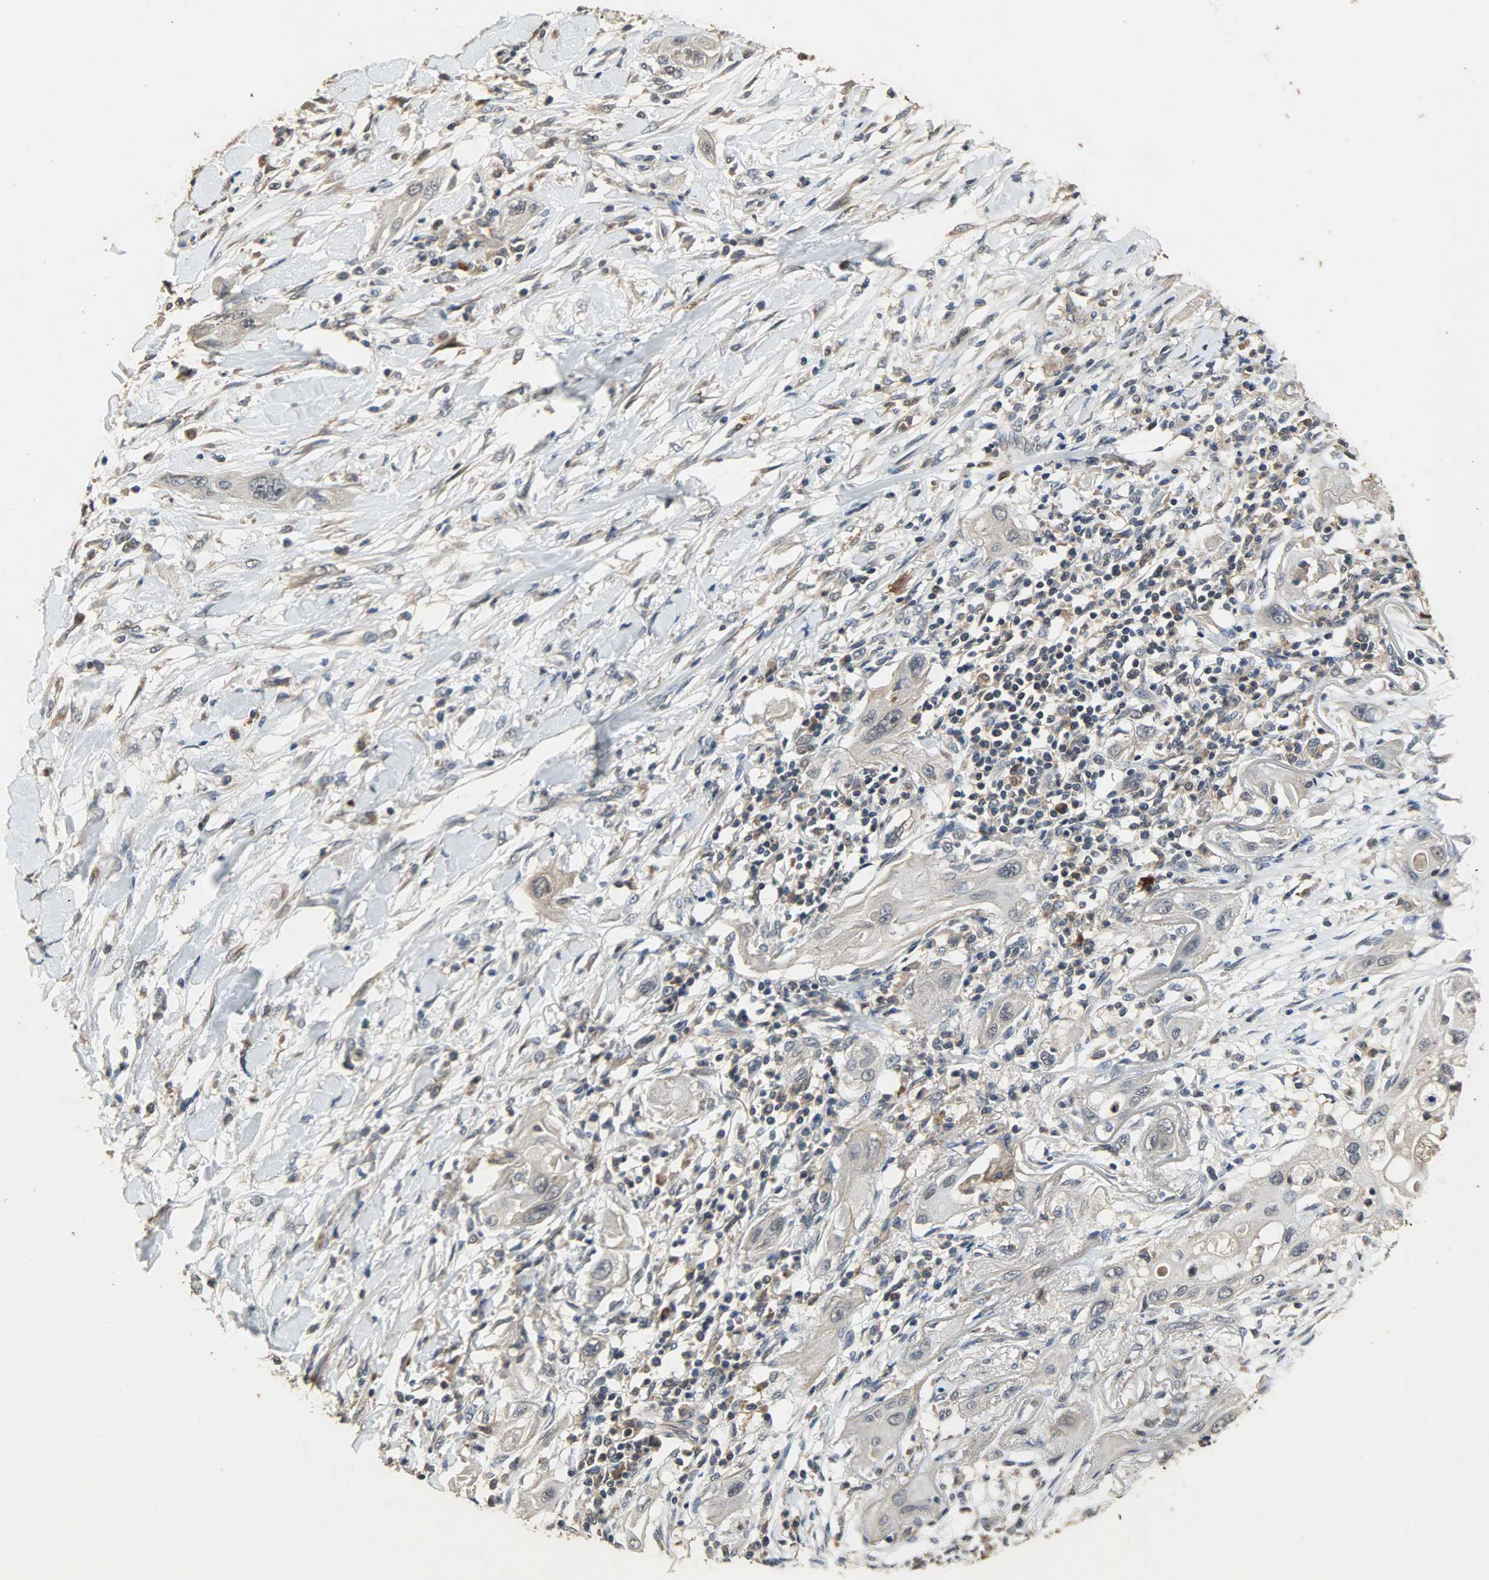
{"staining": {"intensity": "weak", "quantity": ">75%", "location": "cytoplasmic/membranous"}, "tissue": "lung cancer", "cell_type": "Tumor cells", "image_type": "cancer", "snomed": [{"axis": "morphology", "description": "Squamous cell carcinoma, NOS"}, {"axis": "topography", "description": "Lung"}], "caption": "Immunohistochemical staining of human squamous cell carcinoma (lung) reveals weak cytoplasmic/membranous protein staining in about >75% of tumor cells. The protein is stained brown, and the nuclei are stained in blue (DAB (3,3'-diaminobenzidine) IHC with brightfield microscopy, high magnification).", "gene": "CDKN2C", "patient": {"sex": "female", "age": 47}}